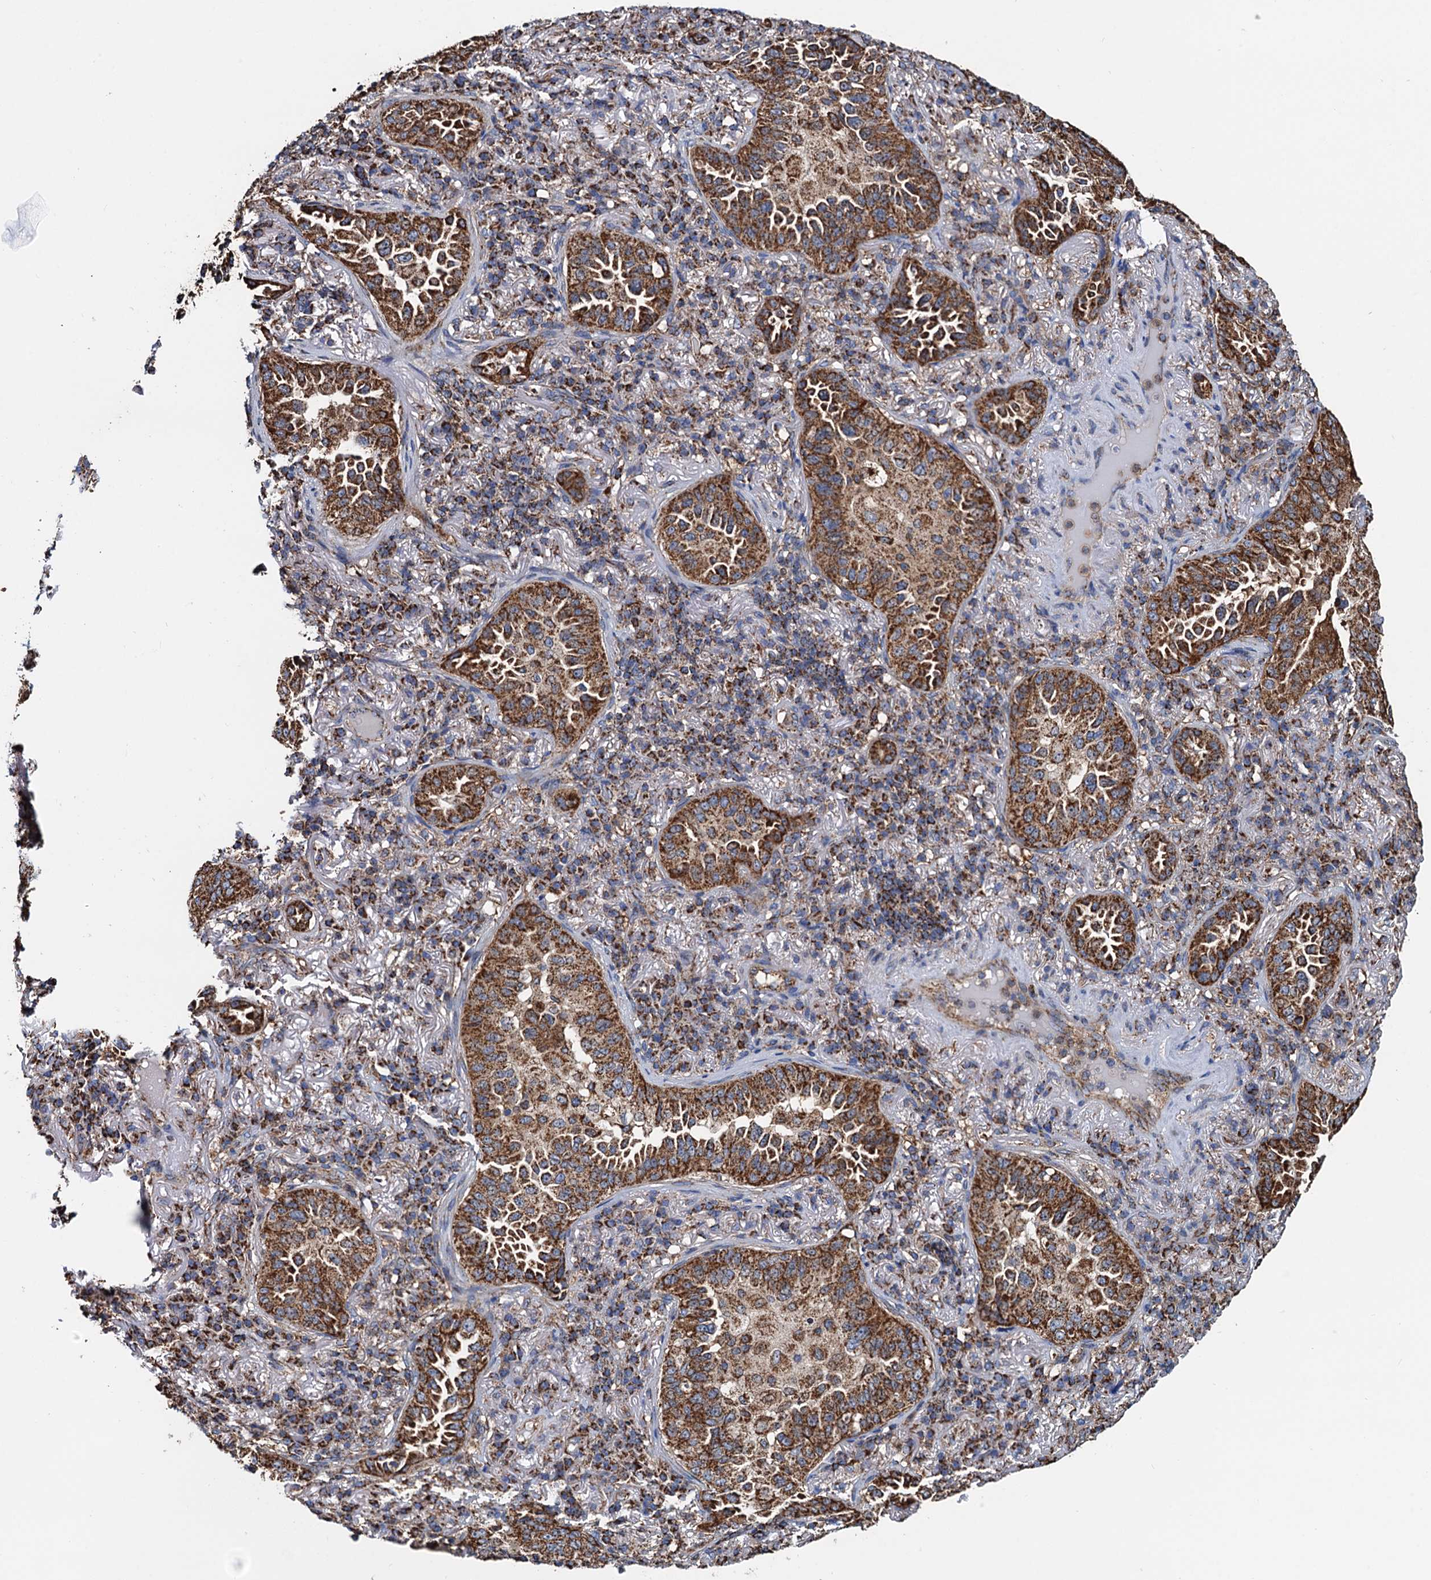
{"staining": {"intensity": "strong", "quantity": ">75%", "location": "cytoplasmic/membranous"}, "tissue": "lung cancer", "cell_type": "Tumor cells", "image_type": "cancer", "snomed": [{"axis": "morphology", "description": "Adenocarcinoma, NOS"}, {"axis": "topography", "description": "Lung"}], "caption": "Immunohistochemical staining of human lung cancer (adenocarcinoma) demonstrates high levels of strong cytoplasmic/membranous protein expression in approximately >75% of tumor cells. (Brightfield microscopy of DAB IHC at high magnification).", "gene": "AAGAB", "patient": {"sex": "female", "age": 69}}